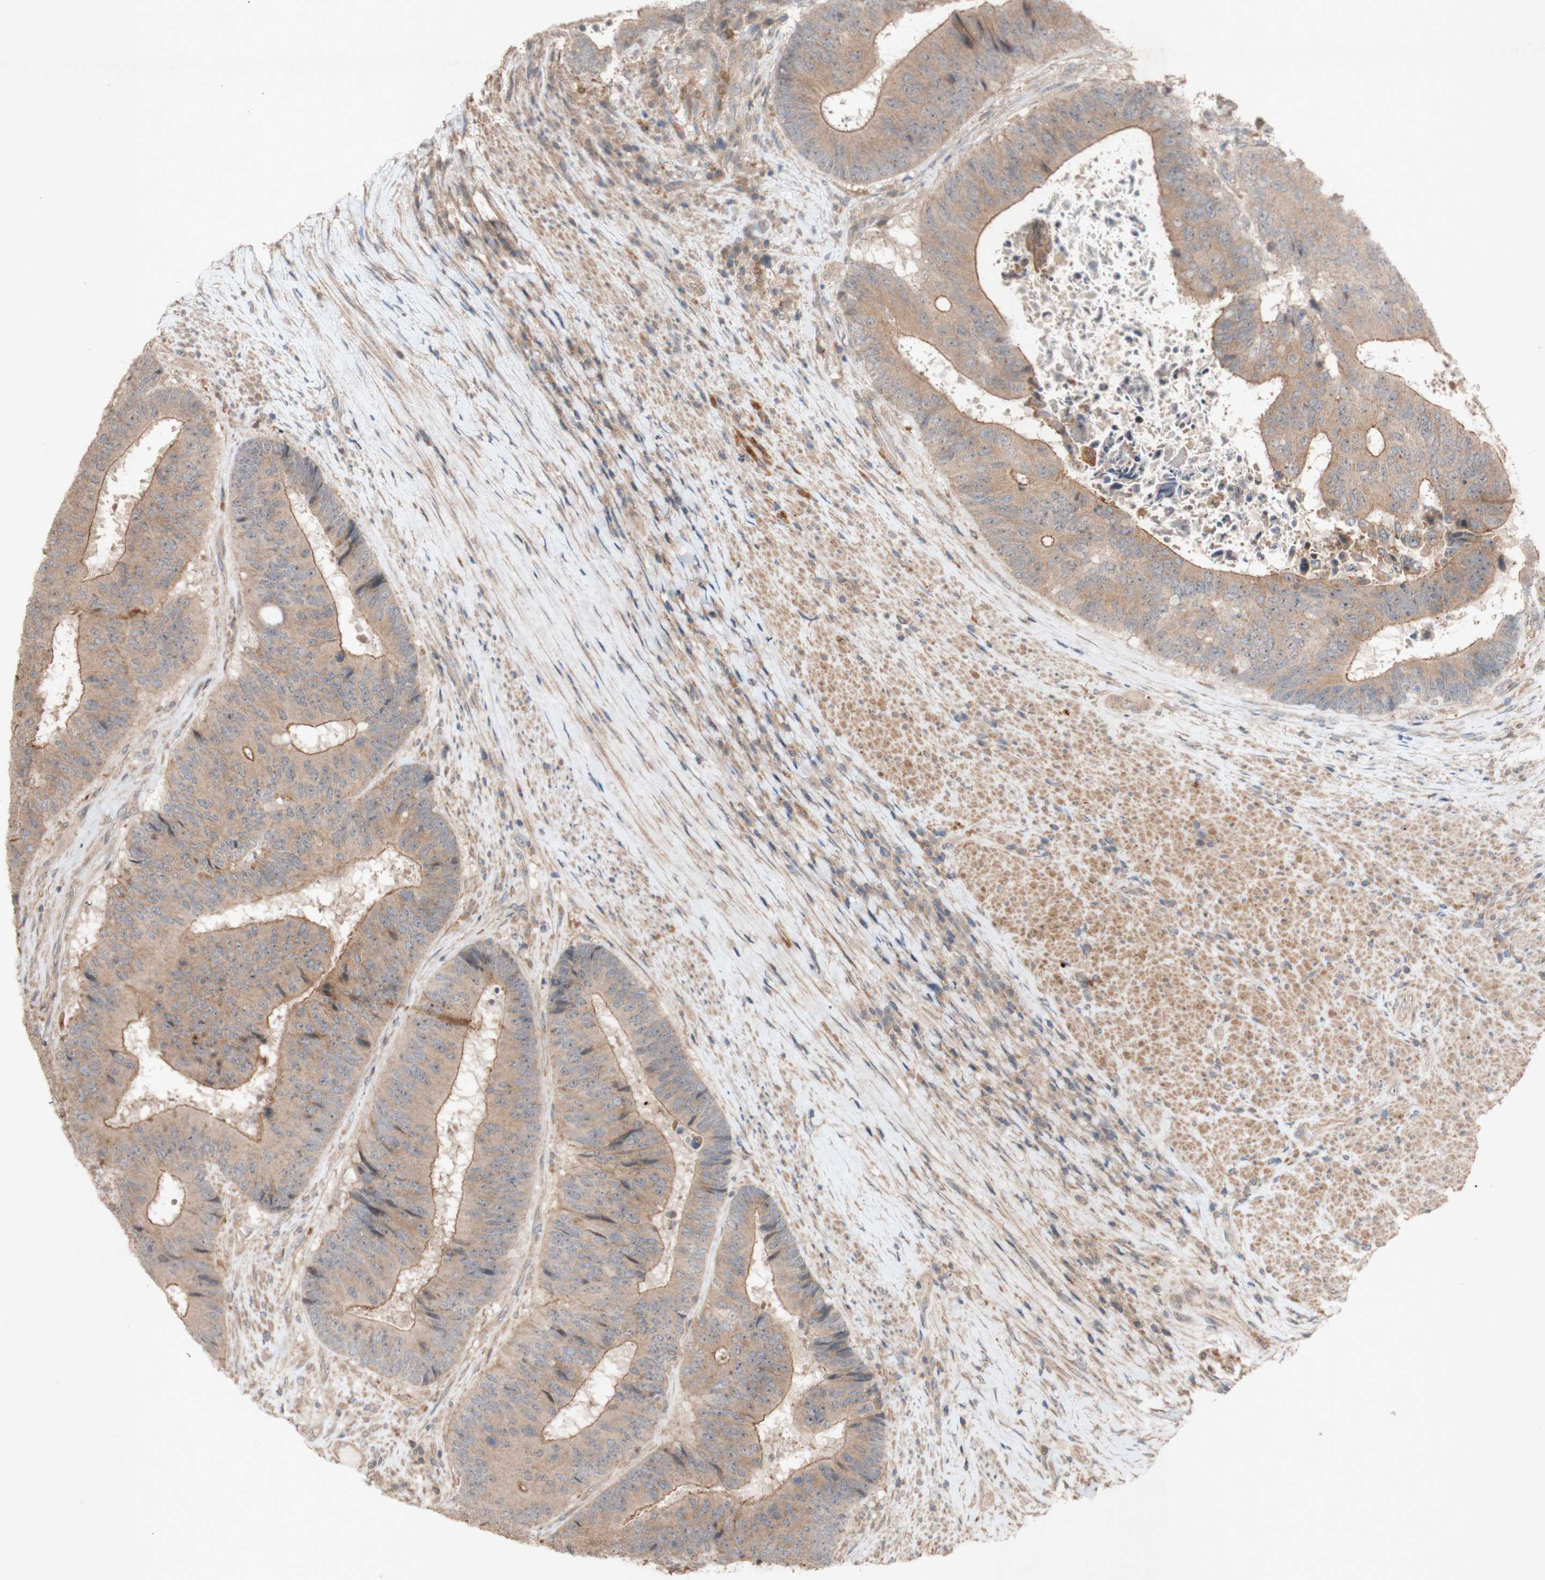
{"staining": {"intensity": "moderate", "quantity": ">75%", "location": "cytoplasmic/membranous"}, "tissue": "colorectal cancer", "cell_type": "Tumor cells", "image_type": "cancer", "snomed": [{"axis": "morphology", "description": "Adenocarcinoma, NOS"}, {"axis": "topography", "description": "Rectum"}], "caption": "Colorectal cancer tissue displays moderate cytoplasmic/membranous positivity in about >75% of tumor cells, visualized by immunohistochemistry.", "gene": "ATP6V1F", "patient": {"sex": "male", "age": 72}}